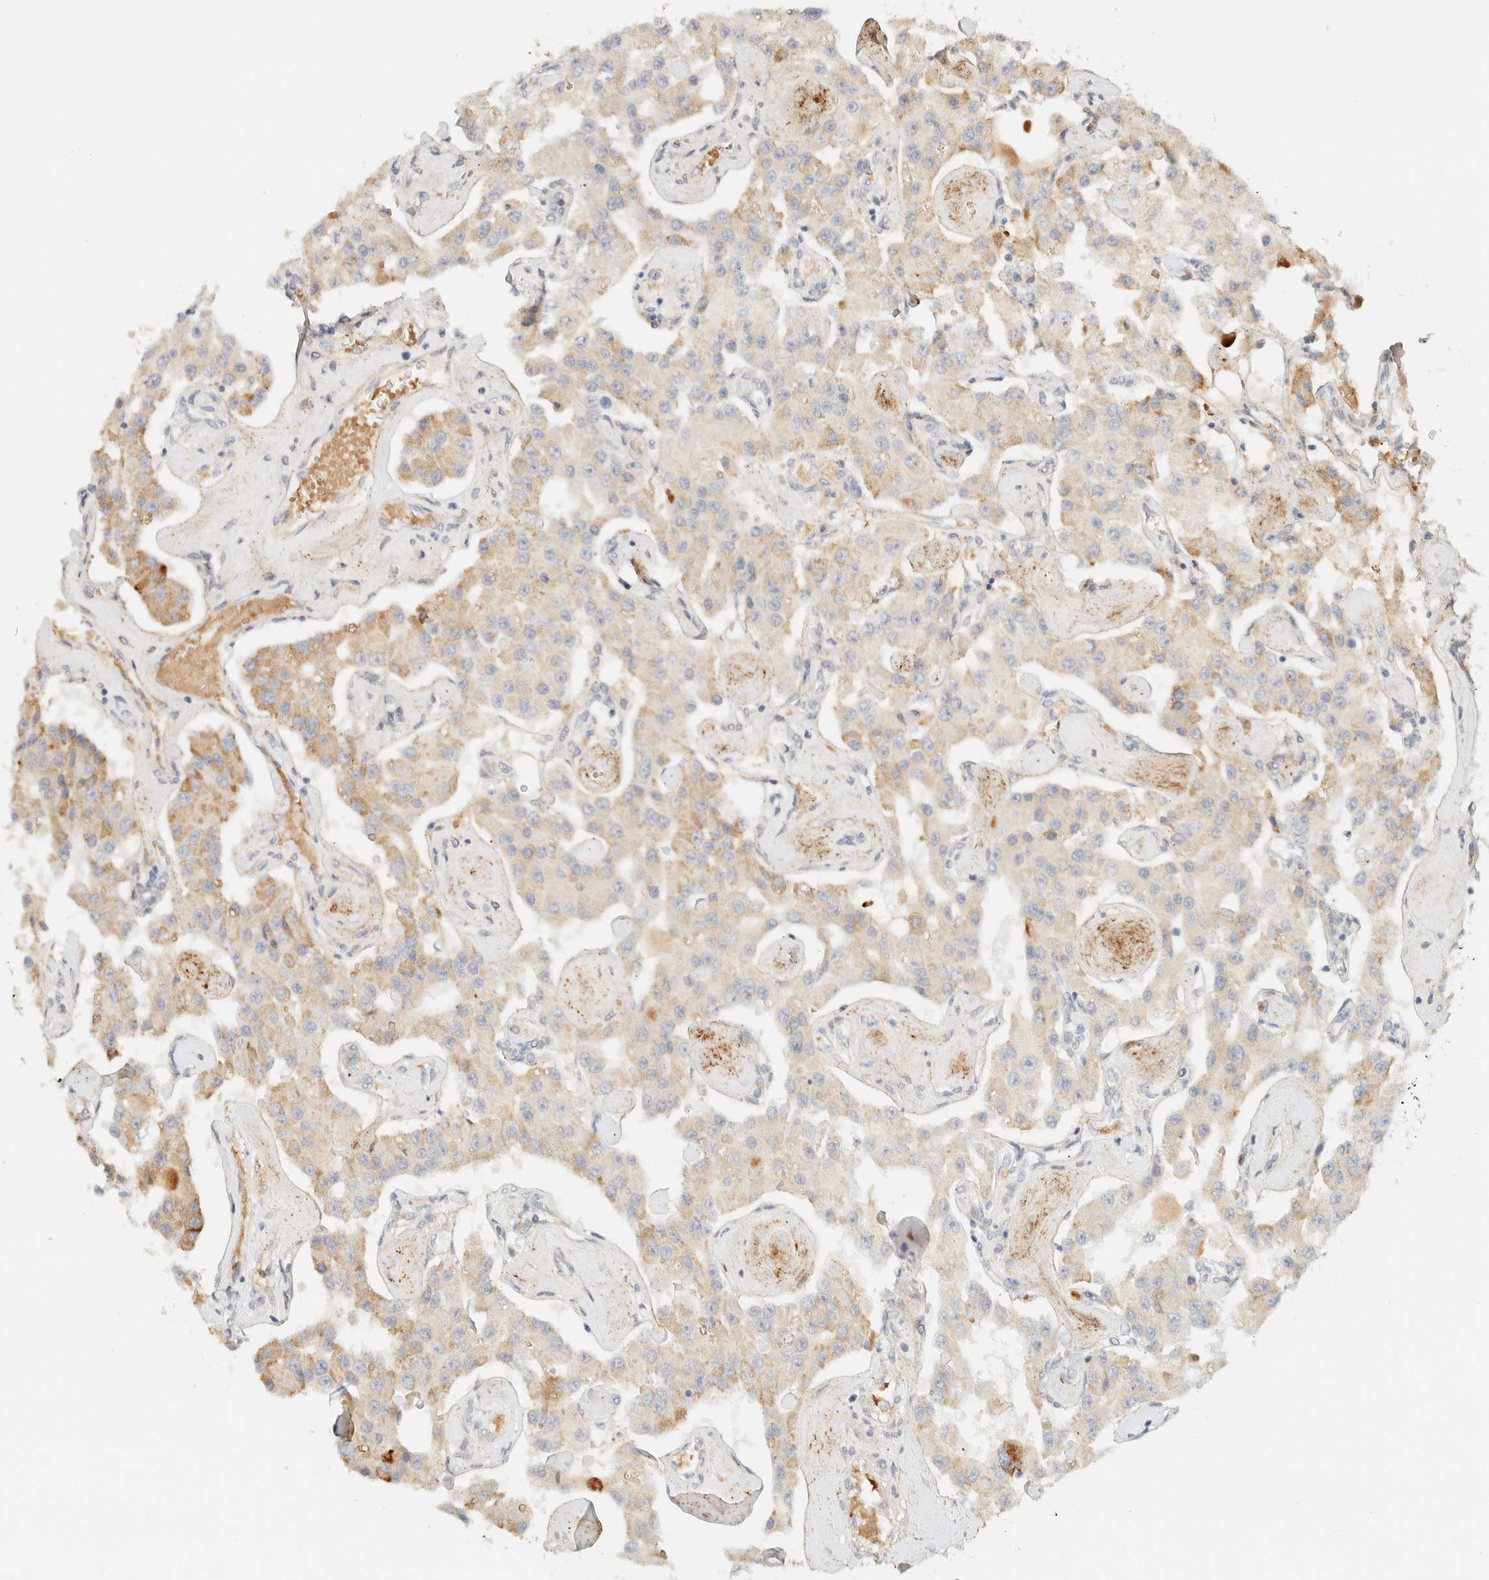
{"staining": {"intensity": "moderate", "quantity": "<25%", "location": "cytoplasmic/membranous"}, "tissue": "carcinoid", "cell_type": "Tumor cells", "image_type": "cancer", "snomed": [{"axis": "morphology", "description": "Carcinoid, malignant, NOS"}, {"axis": "topography", "description": "Pancreas"}], "caption": "An image of human carcinoid stained for a protein shows moderate cytoplasmic/membranous brown staining in tumor cells. The staining is performed using DAB (3,3'-diaminobenzidine) brown chromogen to label protein expression. The nuclei are counter-stained blue using hematoxylin.", "gene": "TNK1", "patient": {"sex": "male", "age": 41}}